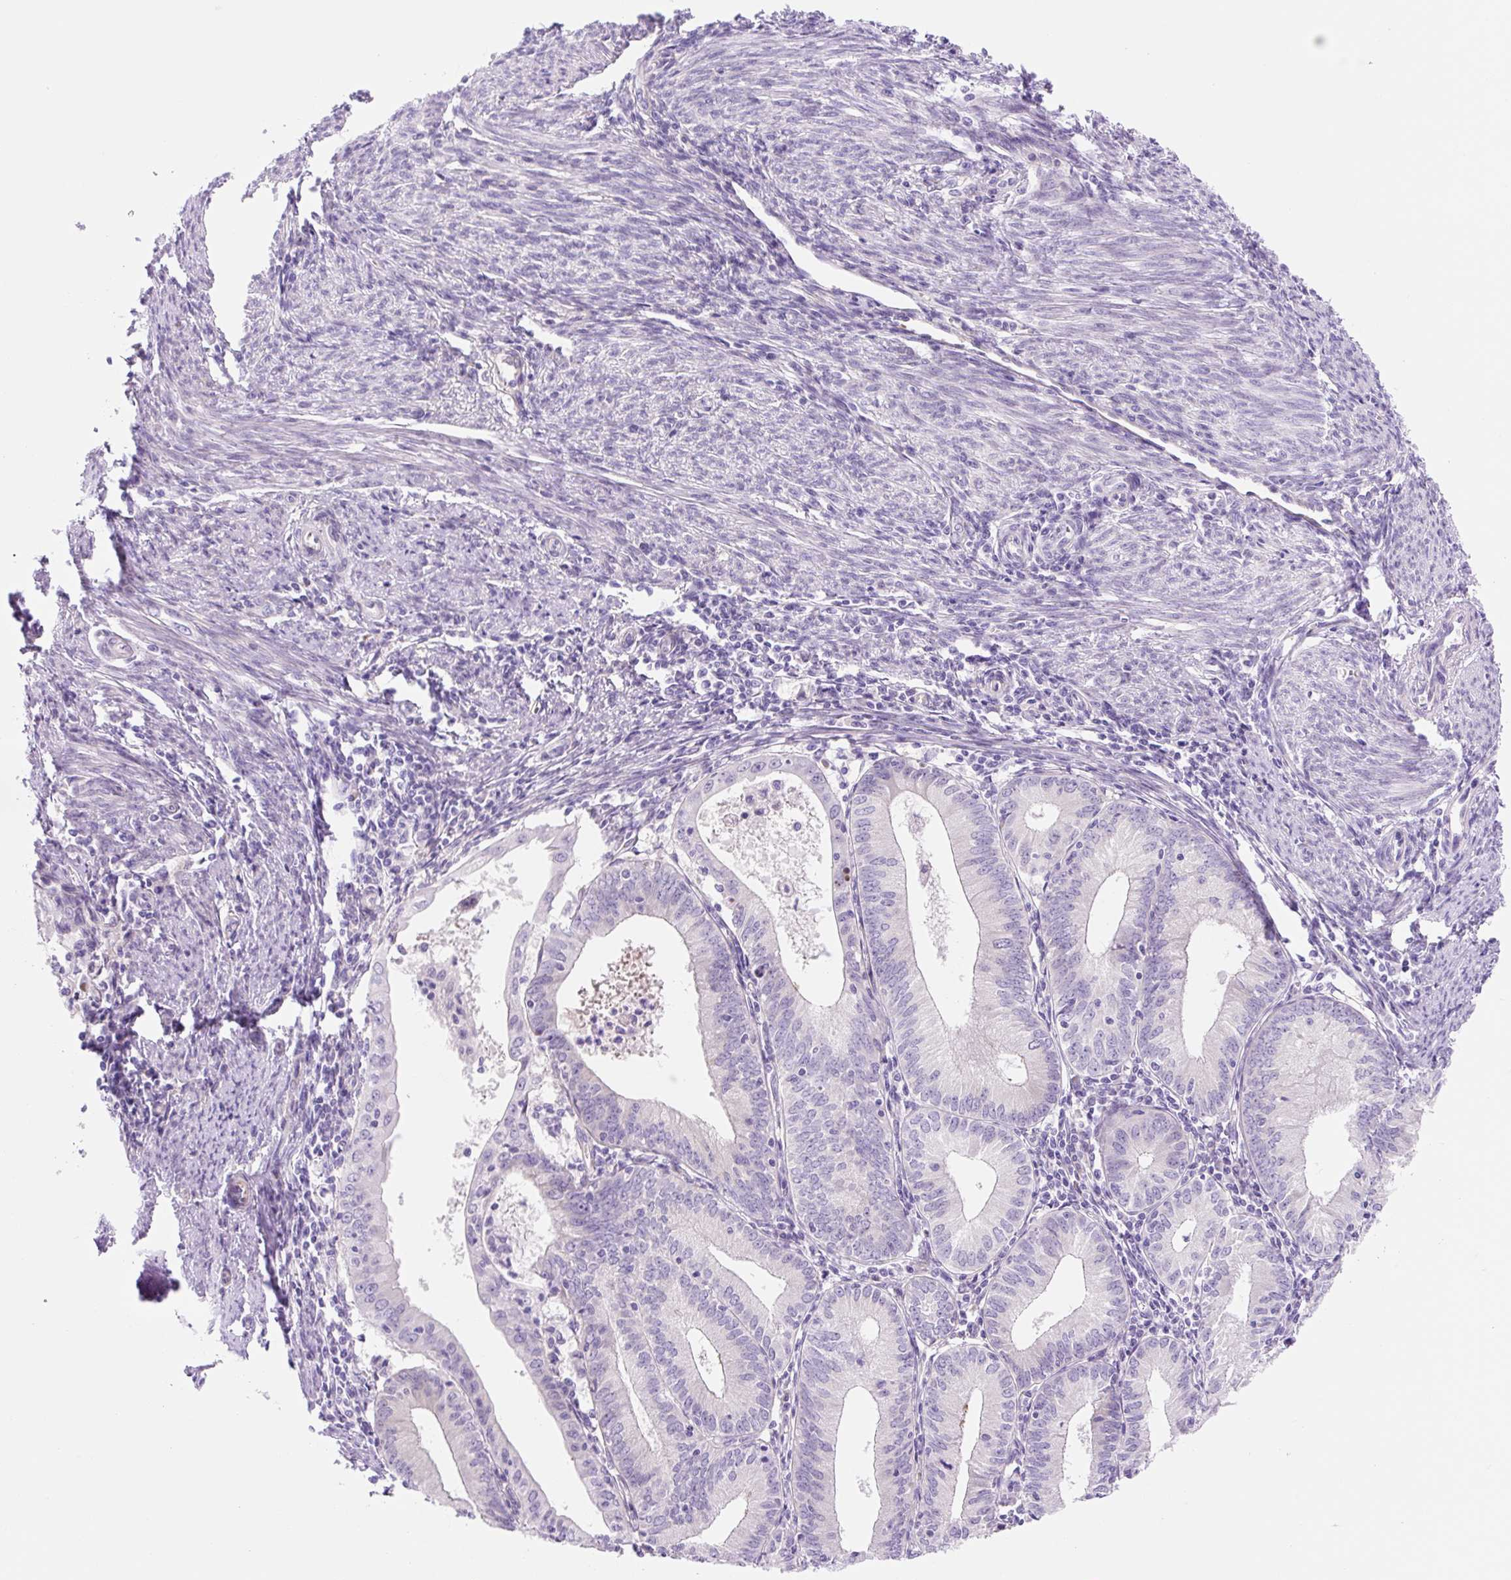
{"staining": {"intensity": "negative", "quantity": "none", "location": "none"}, "tissue": "endometrial cancer", "cell_type": "Tumor cells", "image_type": "cancer", "snomed": [{"axis": "morphology", "description": "Adenocarcinoma, NOS"}, {"axis": "topography", "description": "Endometrium"}], "caption": "IHC image of neoplastic tissue: endometrial adenocarcinoma stained with DAB (3,3'-diaminobenzidine) displays no significant protein expression in tumor cells.", "gene": "ZNF121", "patient": {"sex": "female", "age": 60}}